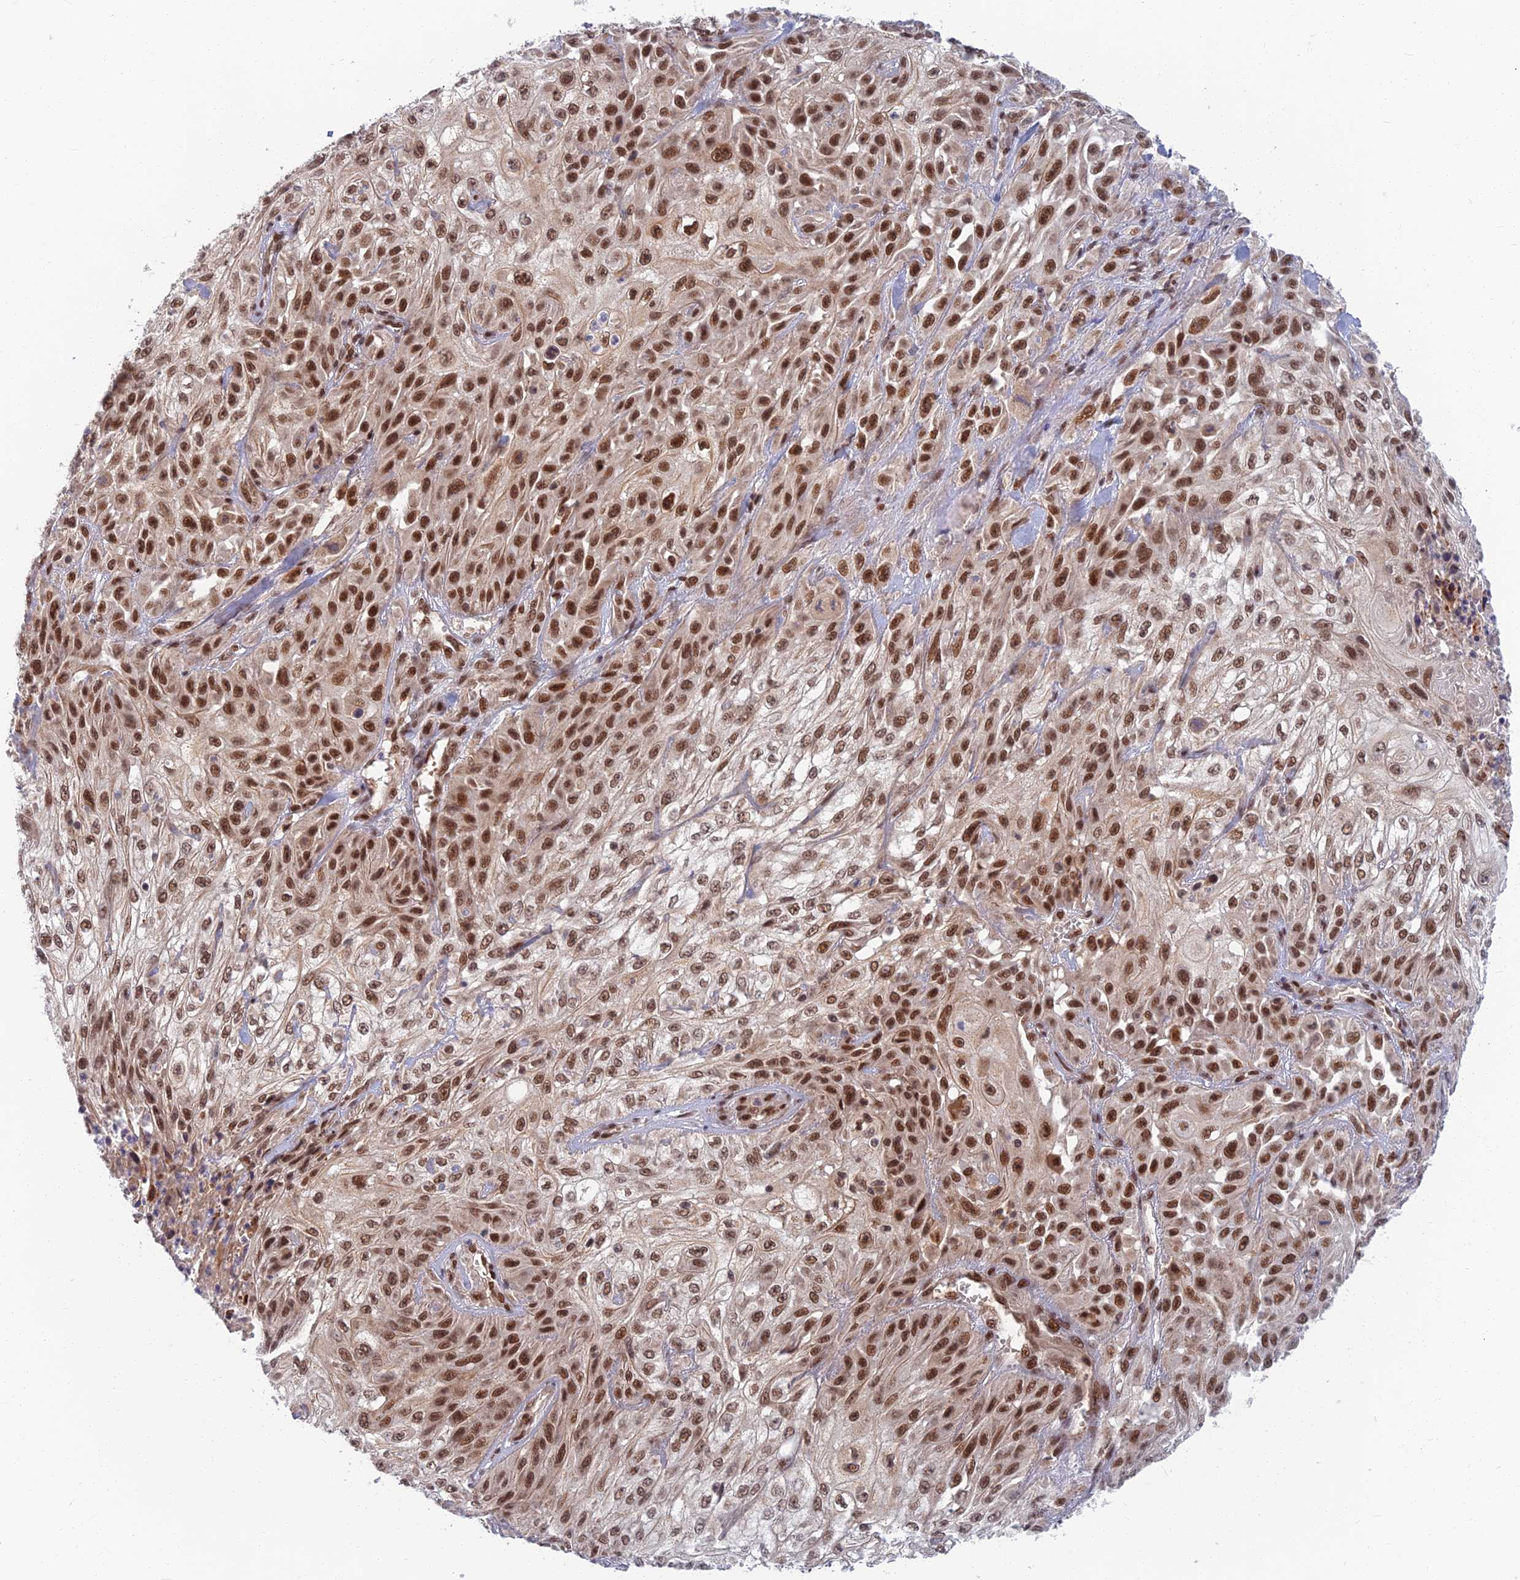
{"staining": {"intensity": "strong", "quantity": ">75%", "location": "nuclear"}, "tissue": "skin cancer", "cell_type": "Tumor cells", "image_type": "cancer", "snomed": [{"axis": "morphology", "description": "Squamous cell carcinoma, NOS"}, {"axis": "morphology", "description": "Squamous cell carcinoma, metastatic, NOS"}, {"axis": "topography", "description": "Skin"}, {"axis": "topography", "description": "Lymph node"}], "caption": "Skin cancer (metastatic squamous cell carcinoma) stained for a protein (brown) exhibits strong nuclear positive expression in about >75% of tumor cells.", "gene": "TCEA2", "patient": {"sex": "male", "age": 75}}